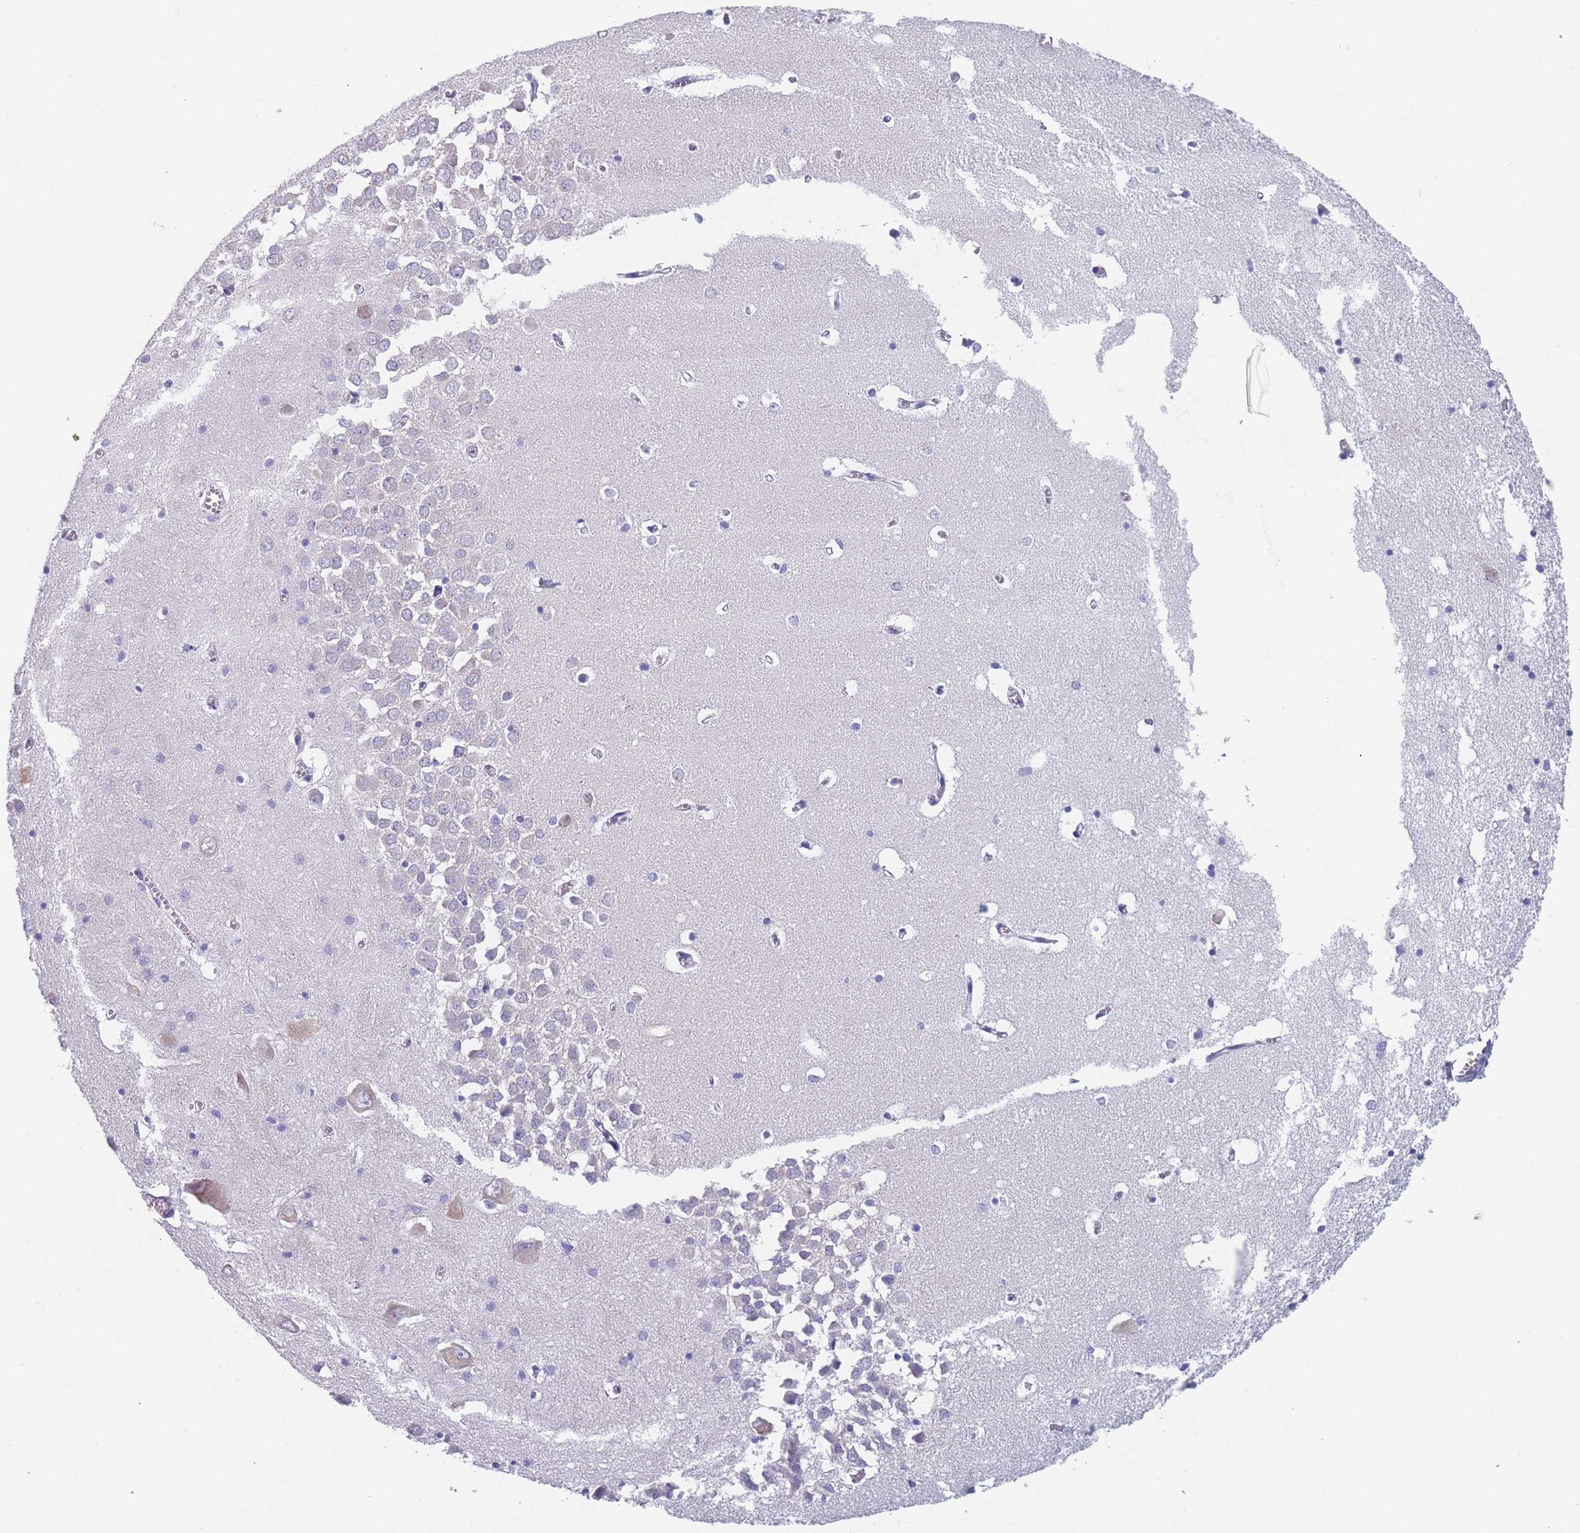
{"staining": {"intensity": "moderate", "quantity": "<25%", "location": "cytoplasmic/membranous"}, "tissue": "hippocampus", "cell_type": "Glial cells", "image_type": "normal", "snomed": [{"axis": "morphology", "description": "Normal tissue, NOS"}, {"axis": "topography", "description": "Hippocampus"}], "caption": "Glial cells reveal moderate cytoplasmic/membranous staining in about <25% of cells in normal hippocampus.", "gene": "OR7C2", "patient": {"sex": "male", "age": 70}}